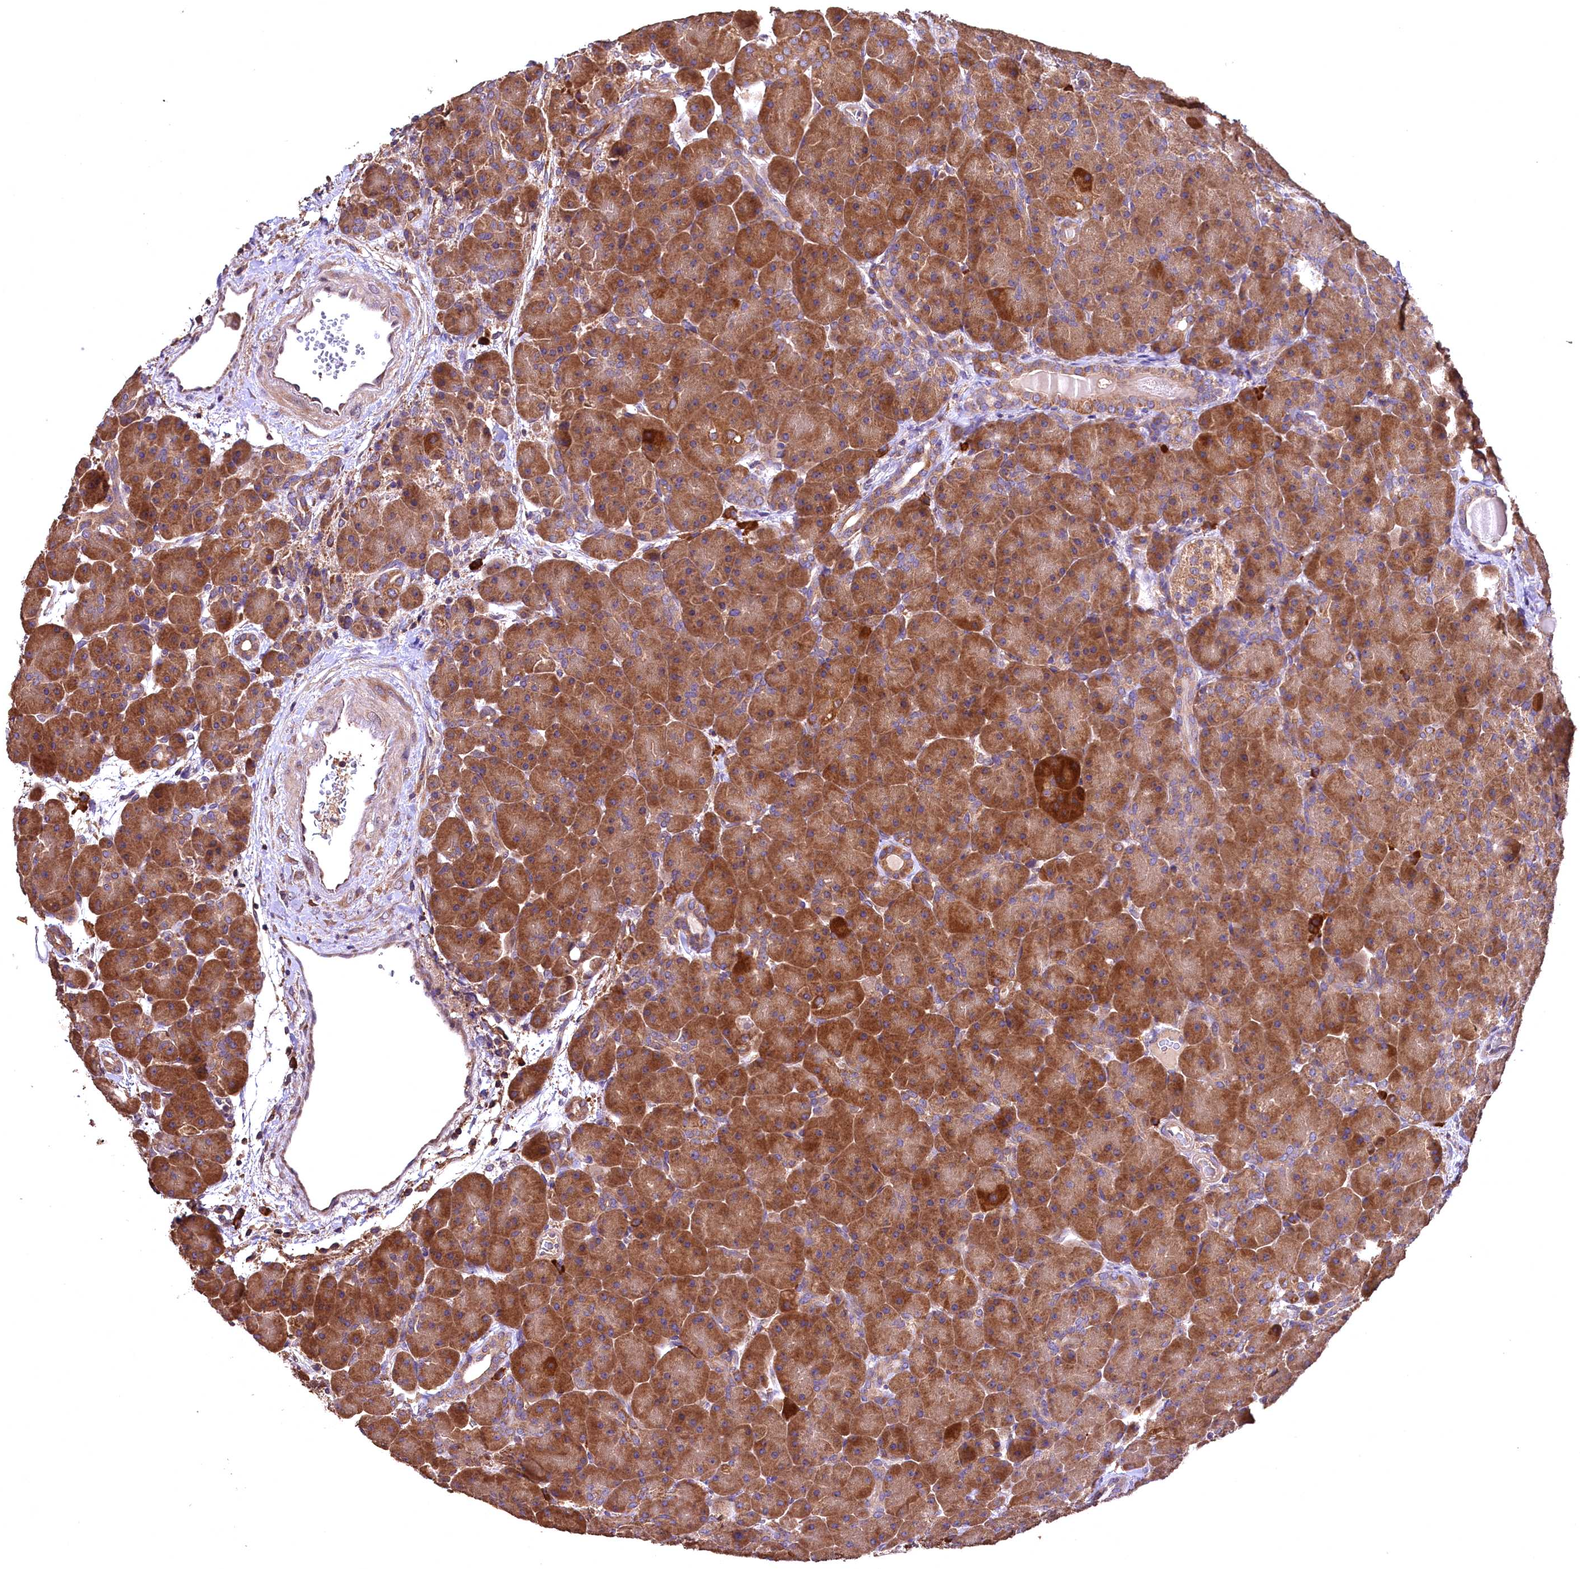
{"staining": {"intensity": "strong", "quantity": "25%-75%", "location": "cytoplasmic/membranous"}, "tissue": "pancreas", "cell_type": "Exocrine glandular cells", "image_type": "normal", "snomed": [{"axis": "morphology", "description": "Normal tissue, NOS"}, {"axis": "topography", "description": "Pancreas"}], "caption": "Protein analysis of unremarkable pancreas exhibits strong cytoplasmic/membranous expression in about 25%-75% of exocrine glandular cells. The protein of interest is shown in brown color, while the nuclei are stained blue.", "gene": "ENKD1", "patient": {"sex": "male", "age": 66}}